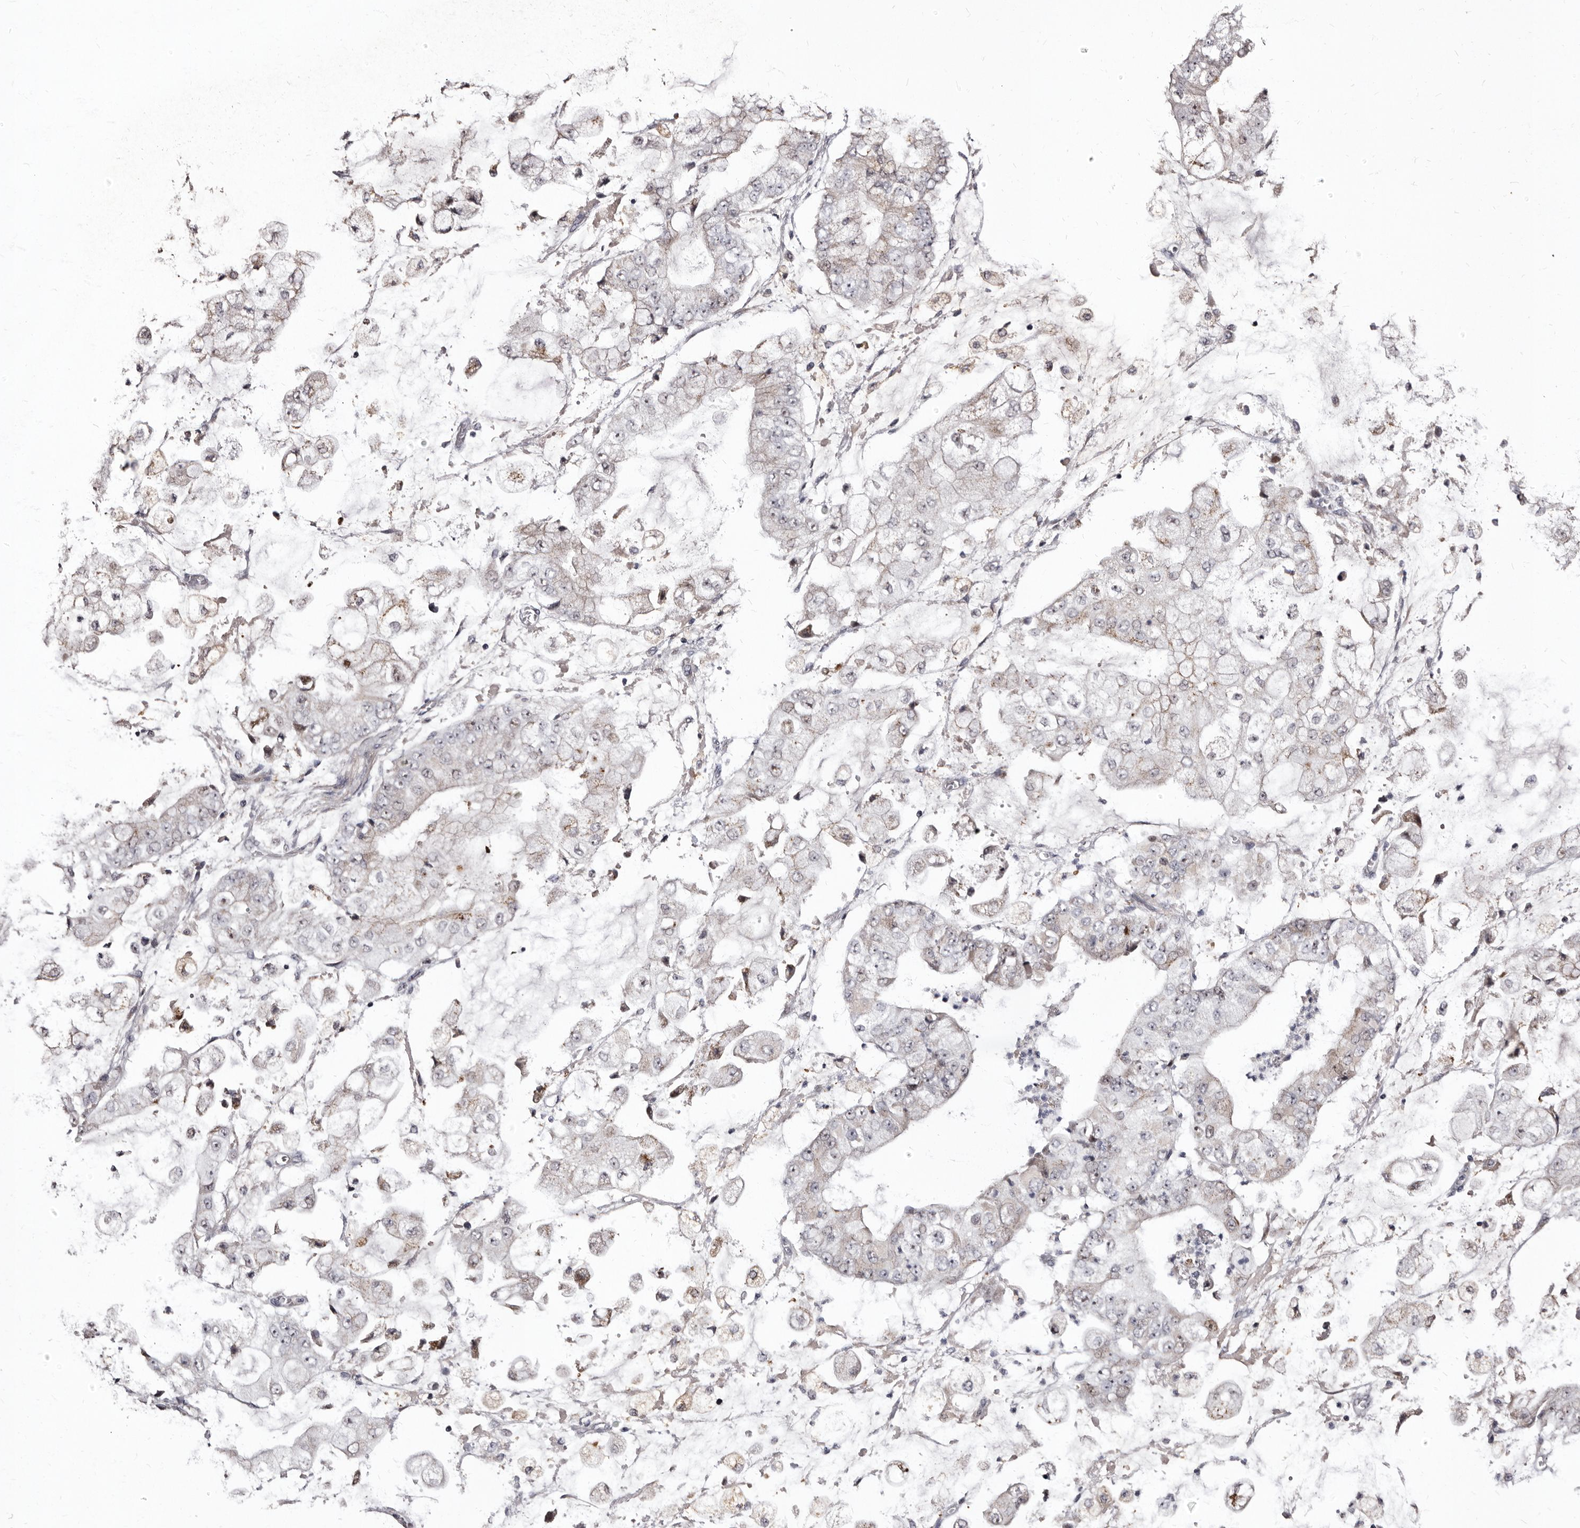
{"staining": {"intensity": "negative", "quantity": "none", "location": "none"}, "tissue": "stomach cancer", "cell_type": "Tumor cells", "image_type": "cancer", "snomed": [{"axis": "morphology", "description": "Normal tissue, NOS"}, {"axis": "morphology", "description": "Adenocarcinoma, NOS"}, {"axis": "topography", "description": "Stomach"}], "caption": "Adenocarcinoma (stomach) was stained to show a protein in brown. There is no significant staining in tumor cells.", "gene": "PTAFR", "patient": {"sex": "male", "age": 62}}